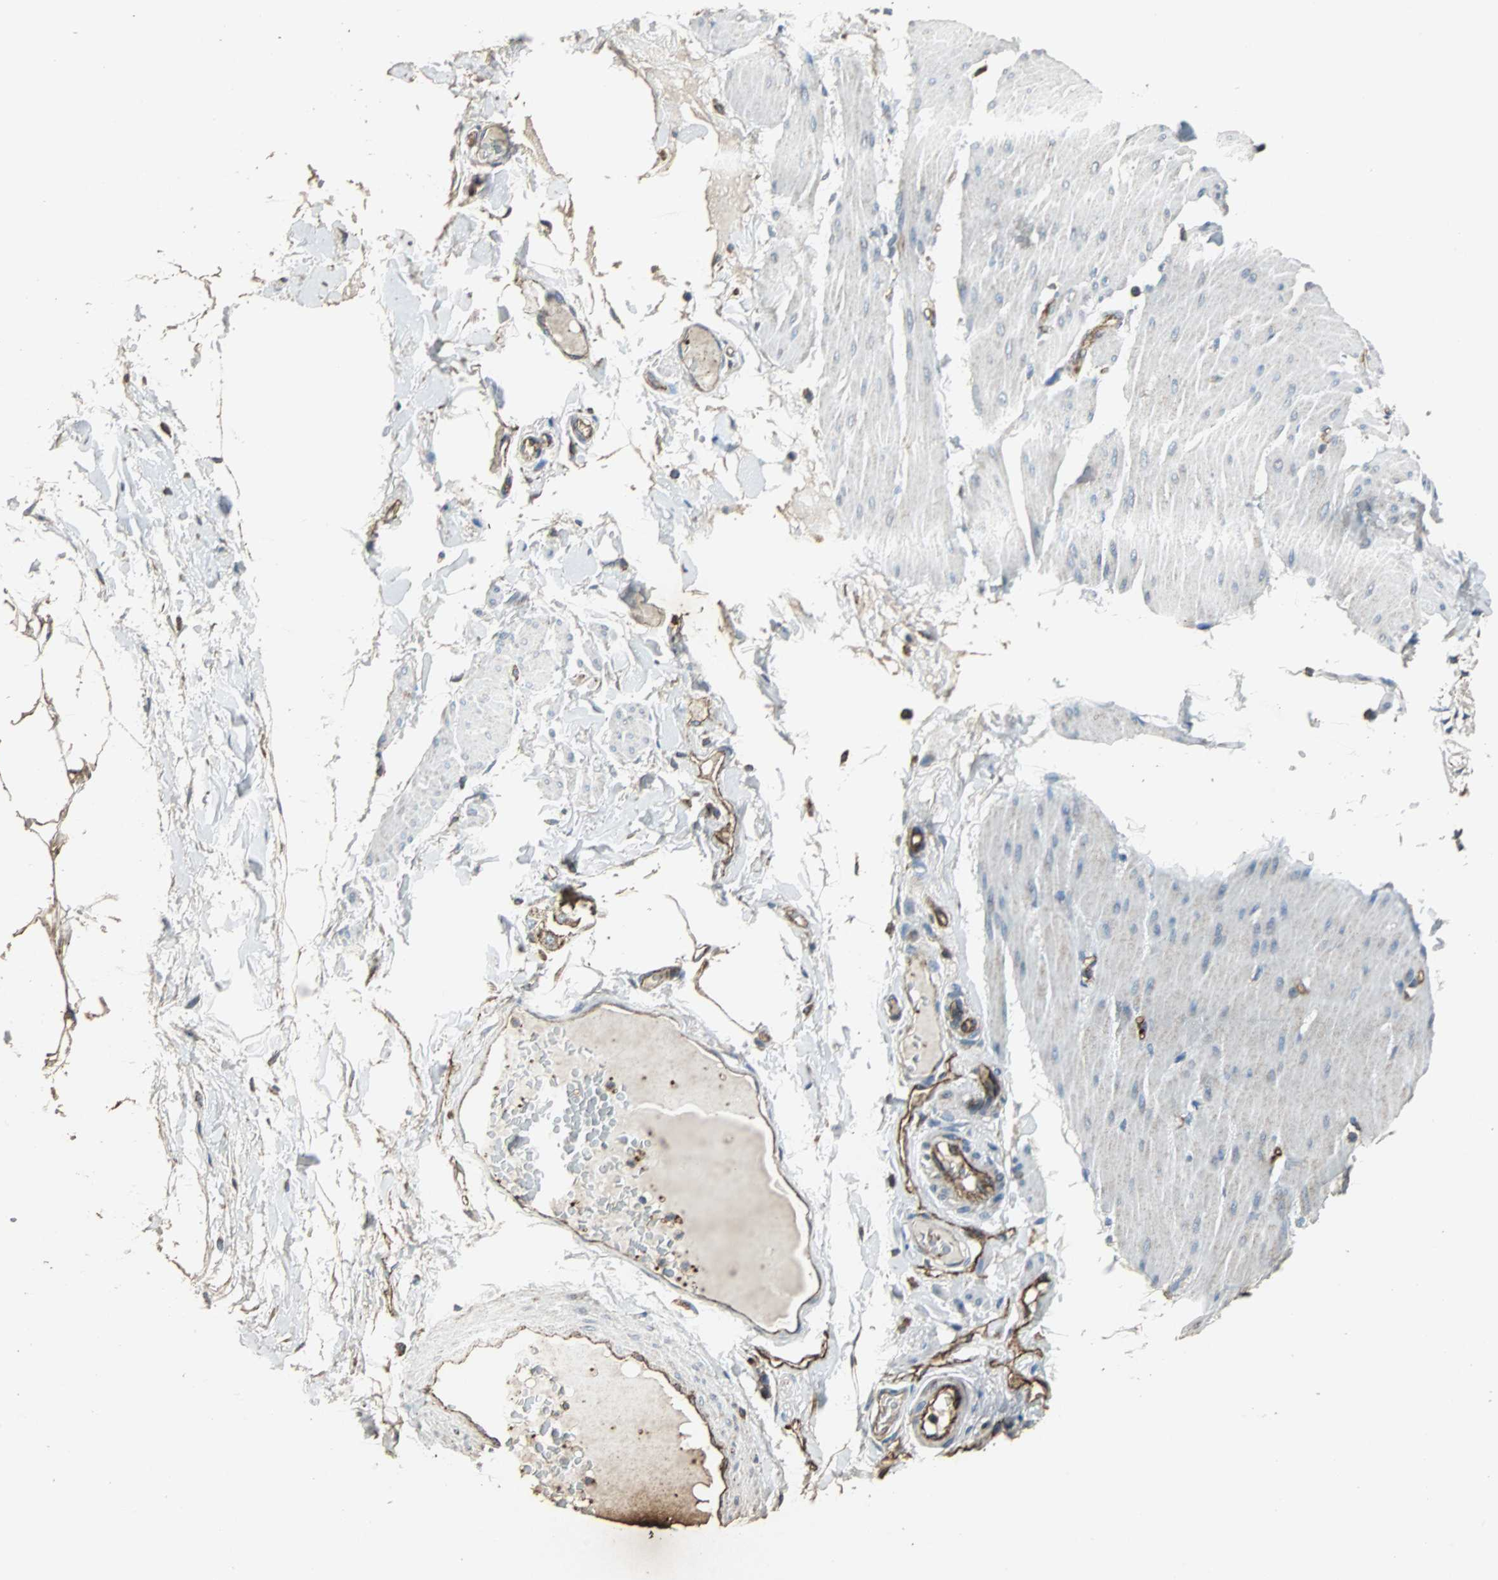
{"staining": {"intensity": "negative", "quantity": "none", "location": "none"}, "tissue": "smooth muscle", "cell_type": "Smooth muscle cells", "image_type": "normal", "snomed": [{"axis": "morphology", "description": "Normal tissue, NOS"}, {"axis": "topography", "description": "Smooth muscle"}, {"axis": "topography", "description": "Colon"}], "caption": "Immunohistochemical staining of benign human smooth muscle reveals no significant expression in smooth muscle cells.", "gene": "F11R", "patient": {"sex": "male", "age": 67}}